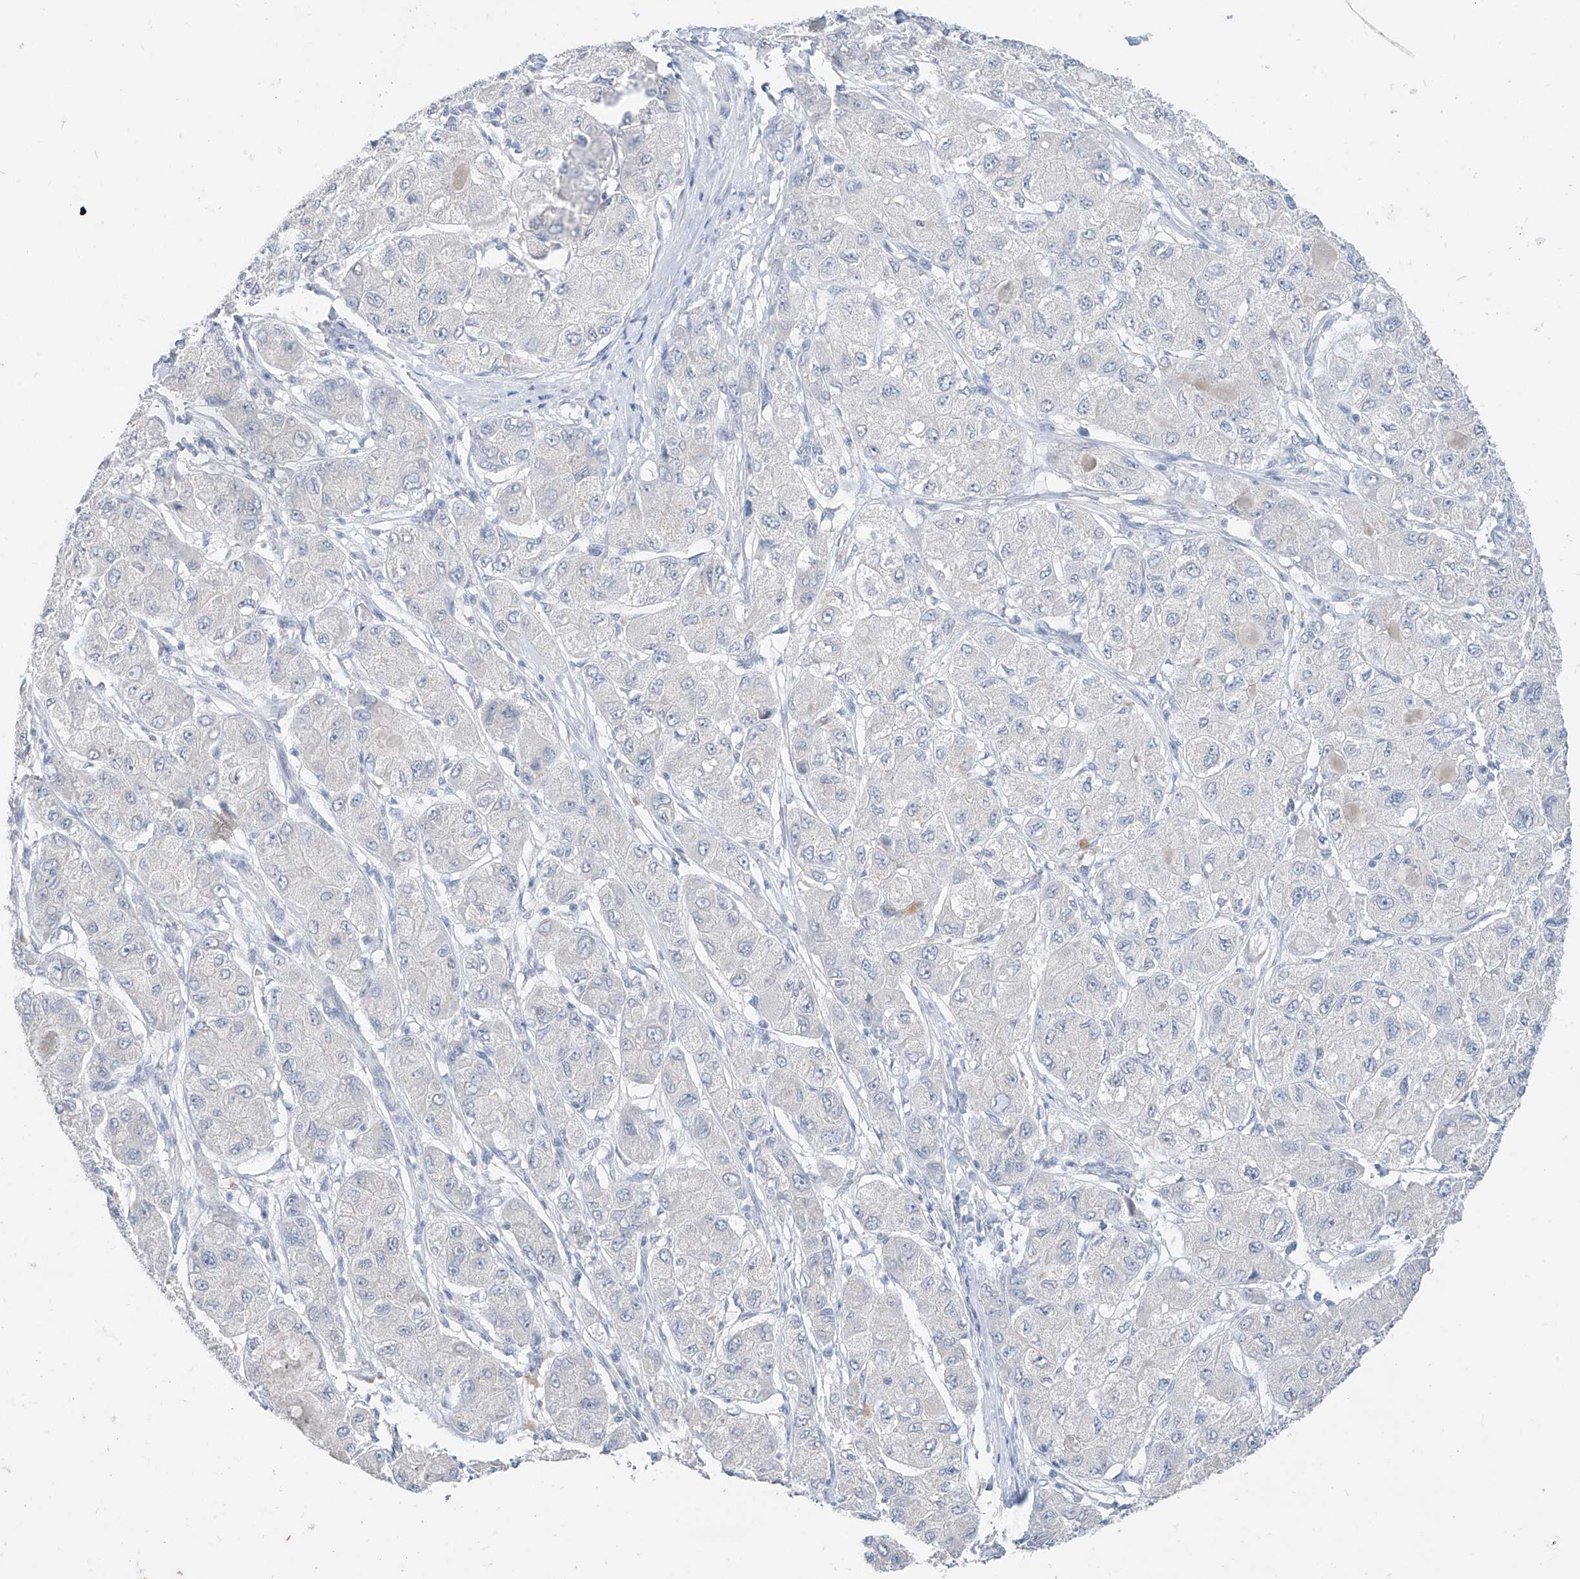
{"staining": {"intensity": "negative", "quantity": "none", "location": "none"}, "tissue": "liver cancer", "cell_type": "Tumor cells", "image_type": "cancer", "snomed": [{"axis": "morphology", "description": "Carcinoma, Hepatocellular, NOS"}, {"axis": "topography", "description": "Liver"}], "caption": "An image of hepatocellular carcinoma (liver) stained for a protein reveals no brown staining in tumor cells. Brightfield microscopy of IHC stained with DAB (3,3'-diaminobenzidine) (brown) and hematoxylin (blue), captured at high magnification.", "gene": "BARX2", "patient": {"sex": "male", "age": 80}}